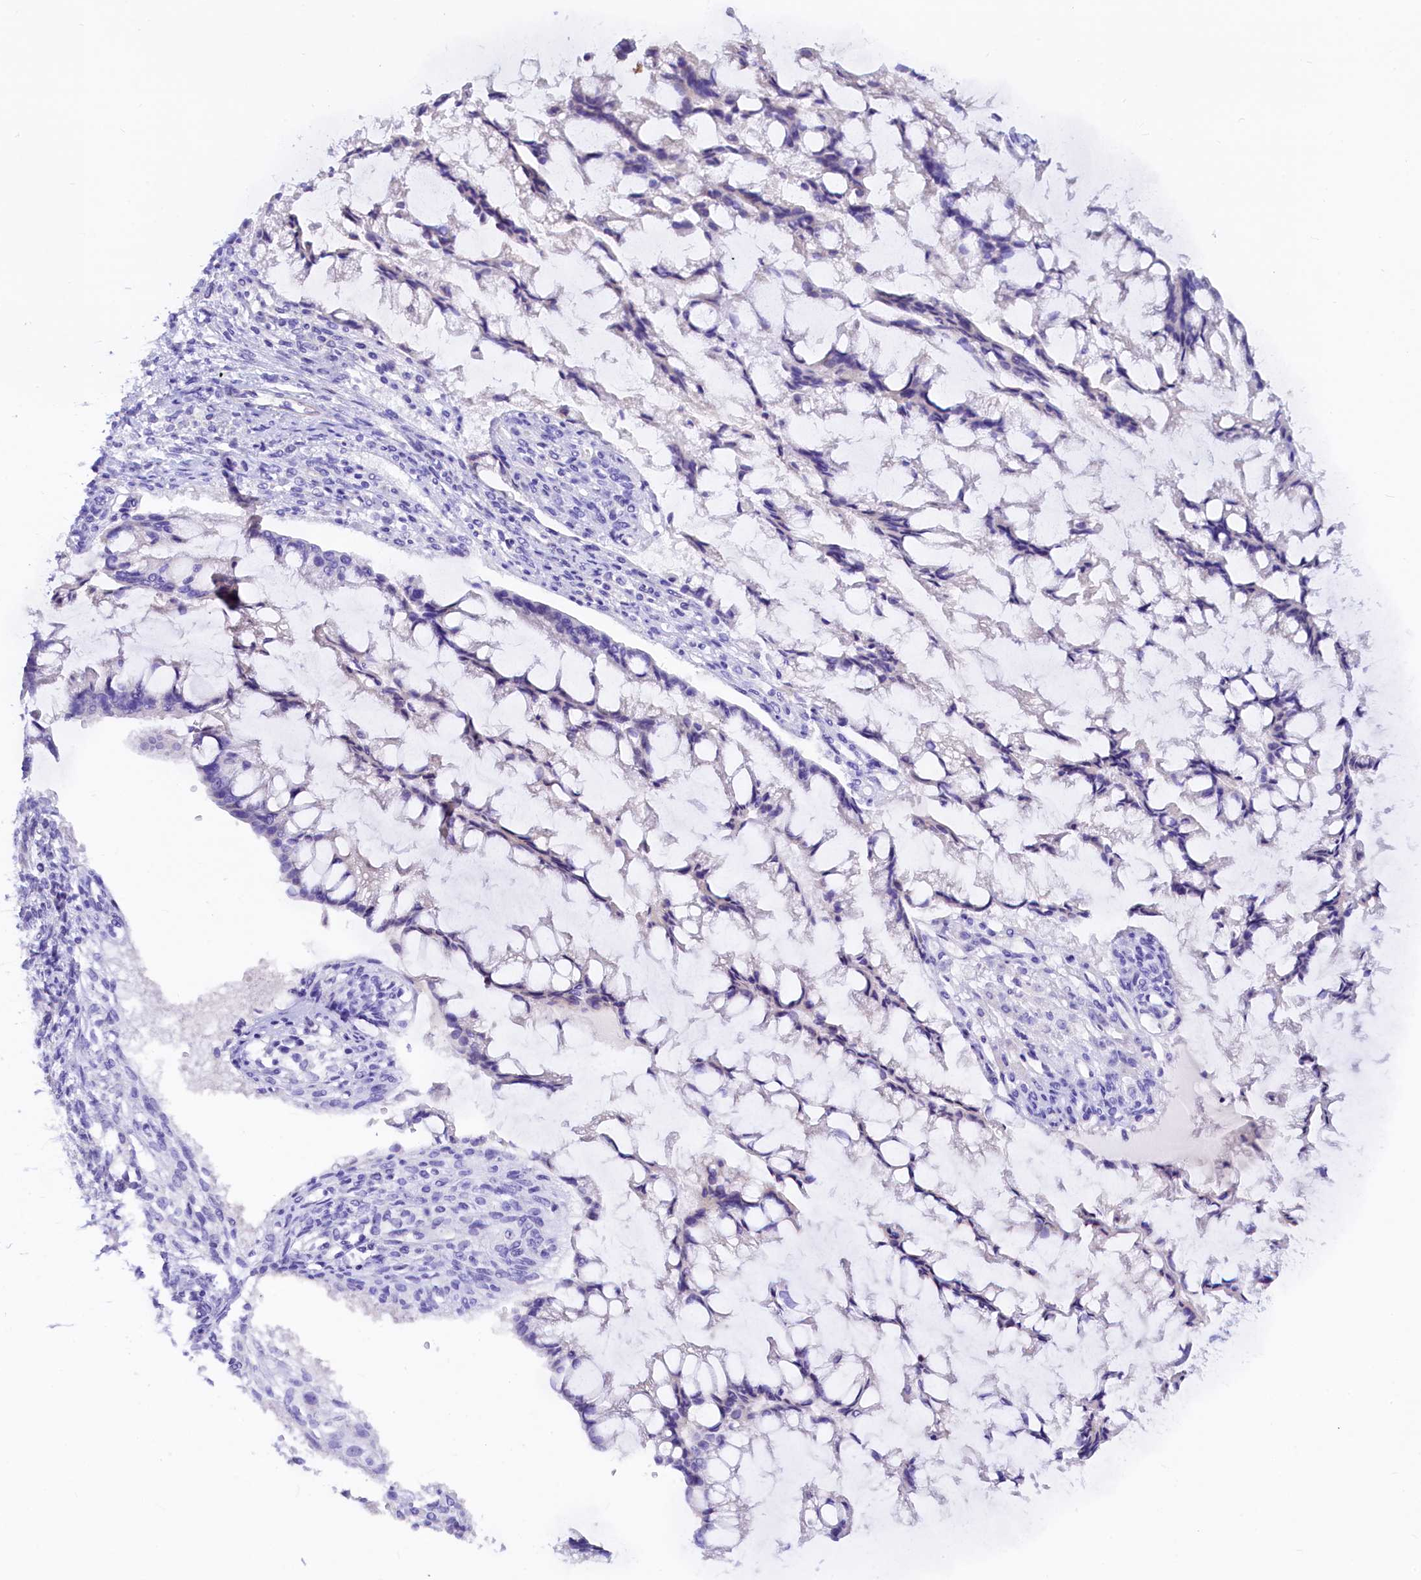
{"staining": {"intensity": "negative", "quantity": "none", "location": "none"}, "tissue": "ovarian cancer", "cell_type": "Tumor cells", "image_type": "cancer", "snomed": [{"axis": "morphology", "description": "Cystadenocarcinoma, mucinous, NOS"}, {"axis": "topography", "description": "Ovary"}], "caption": "Image shows no significant protein expression in tumor cells of ovarian mucinous cystadenocarcinoma.", "gene": "RBP3", "patient": {"sex": "female", "age": 73}}